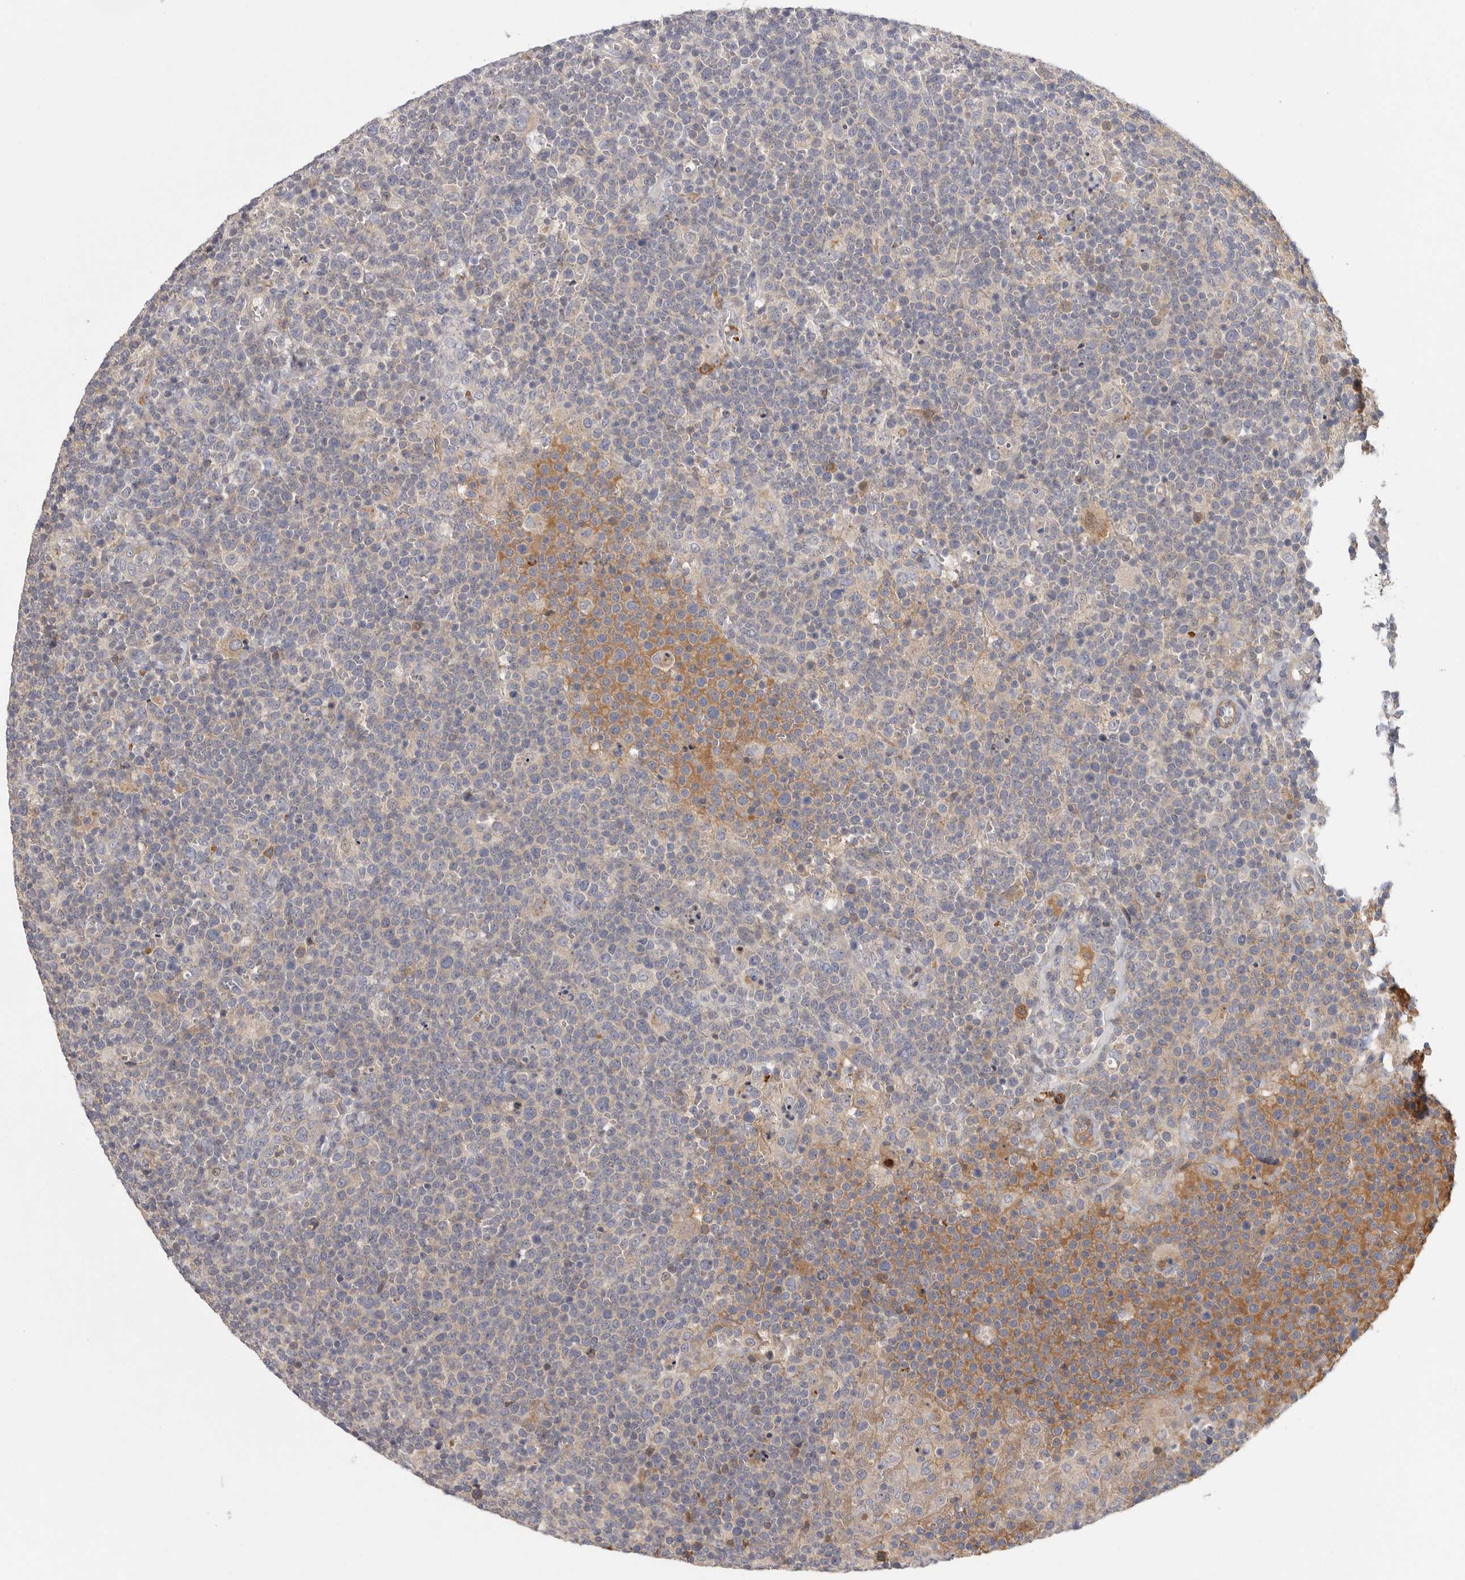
{"staining": {"intensity": "negative", "quantity": "none", "location": "none"}, "tissue": "lymphoma", "cell_type": "Tumor cells", "image_type": "cancer", "snomed": [{"axis": "morphology", "description": "Malignant lymphoma, non-Hodgkin's type, High grade"}, {"axis": "topography", "description": "Lymph node"}], "caption": "The micrograph reveals no significant expression in tumor cells of lymphoma. Nuclei are stained in blue.", "gene": "CFAP298", "patient": {"sex": "male", "age": 61}}